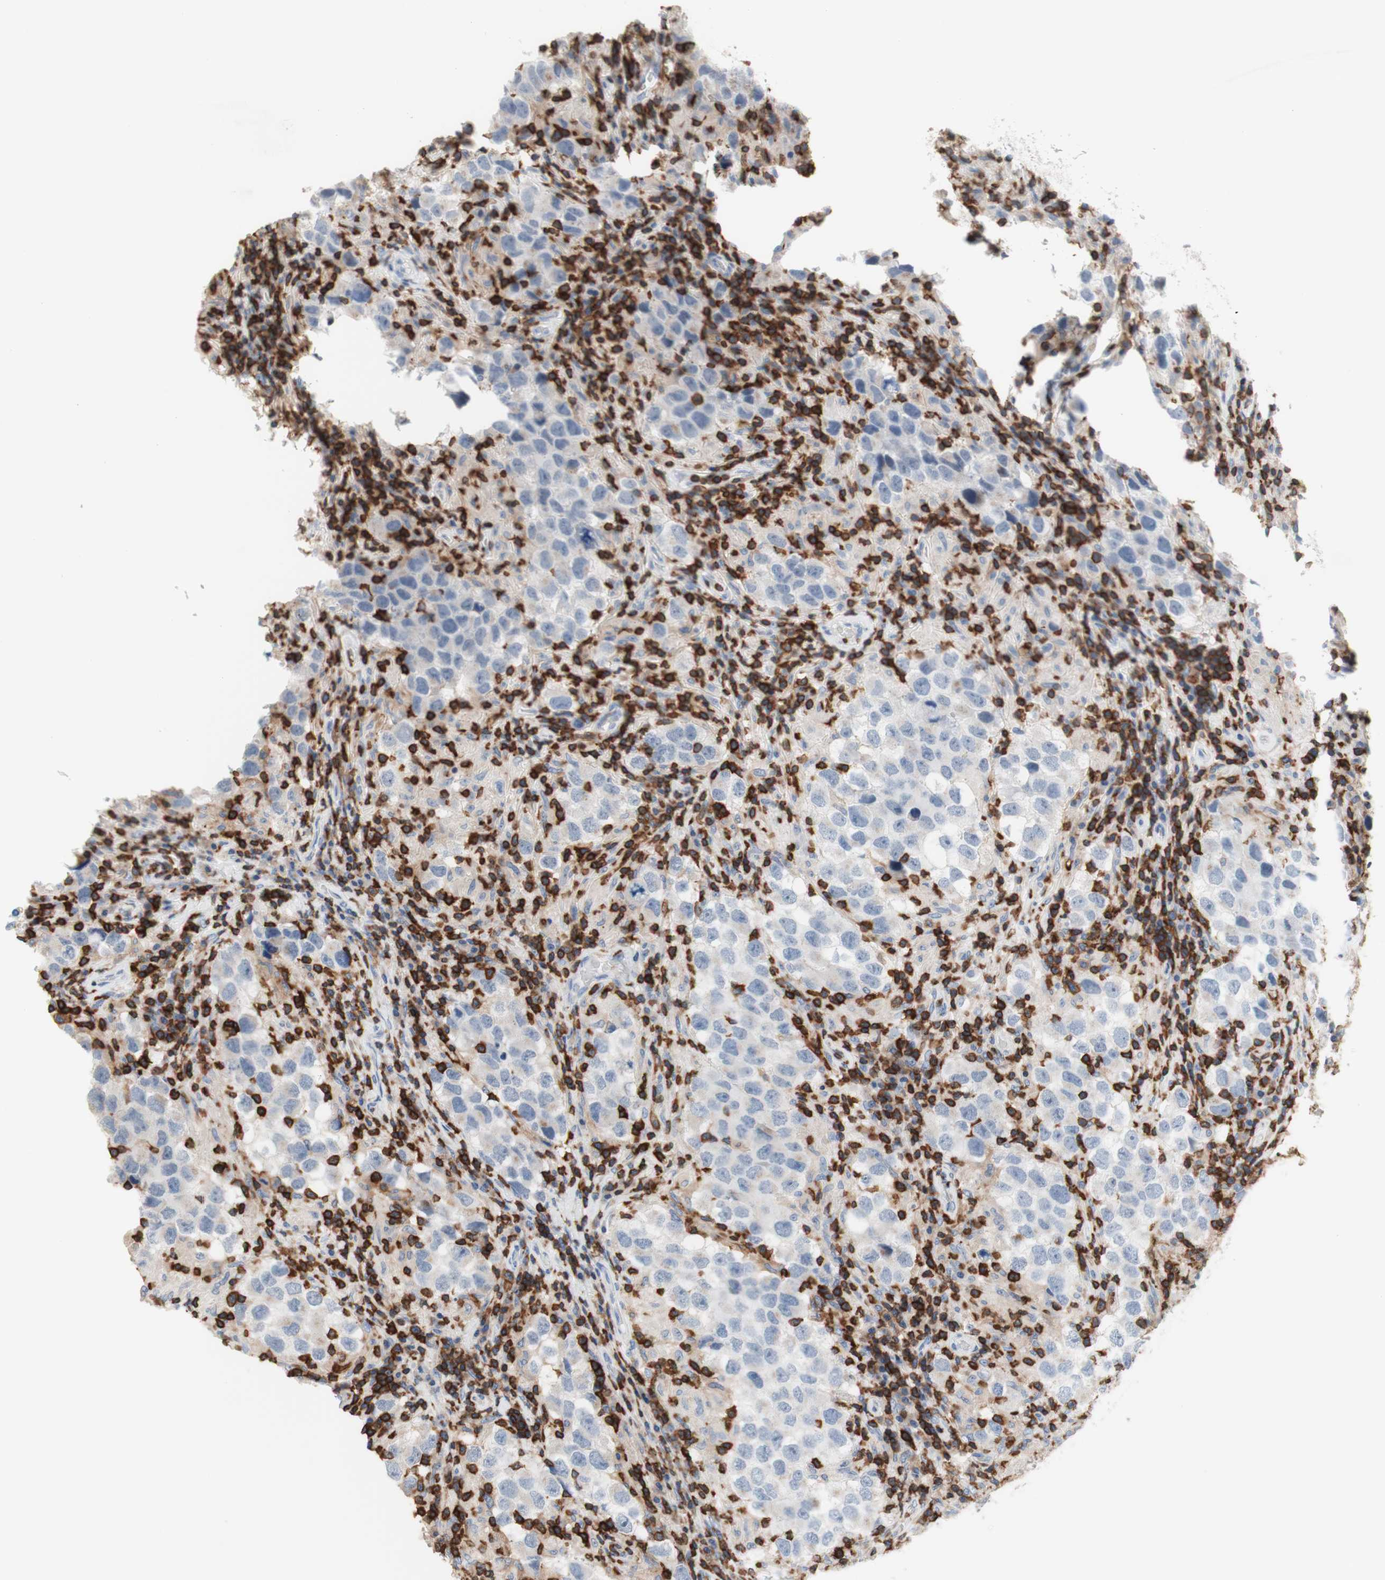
{"staining": {"intensity": "weak", "quantity": "<25%", "location": "cytoplasmic/membranous"}, "tissue": "testis cancer", "cell_type": "Tumor cells", "image_type": "cancer", "snomed": [{"axis": "morphology", "description": "Carcinoma, Embryonal, NOS"}, {"axis": "topography", "description": "Testis"}], "caption": "Immunohistochemistry micrograph of neoplastic tissue: testis cancer (embryonal carcinoma) stained with DAB (3,3'-diaminobenzidine) demonstrates no significant protein staining in tumor cells.", "gene": "SPINK6", "patient": {"sex": "male", "age": 21}}